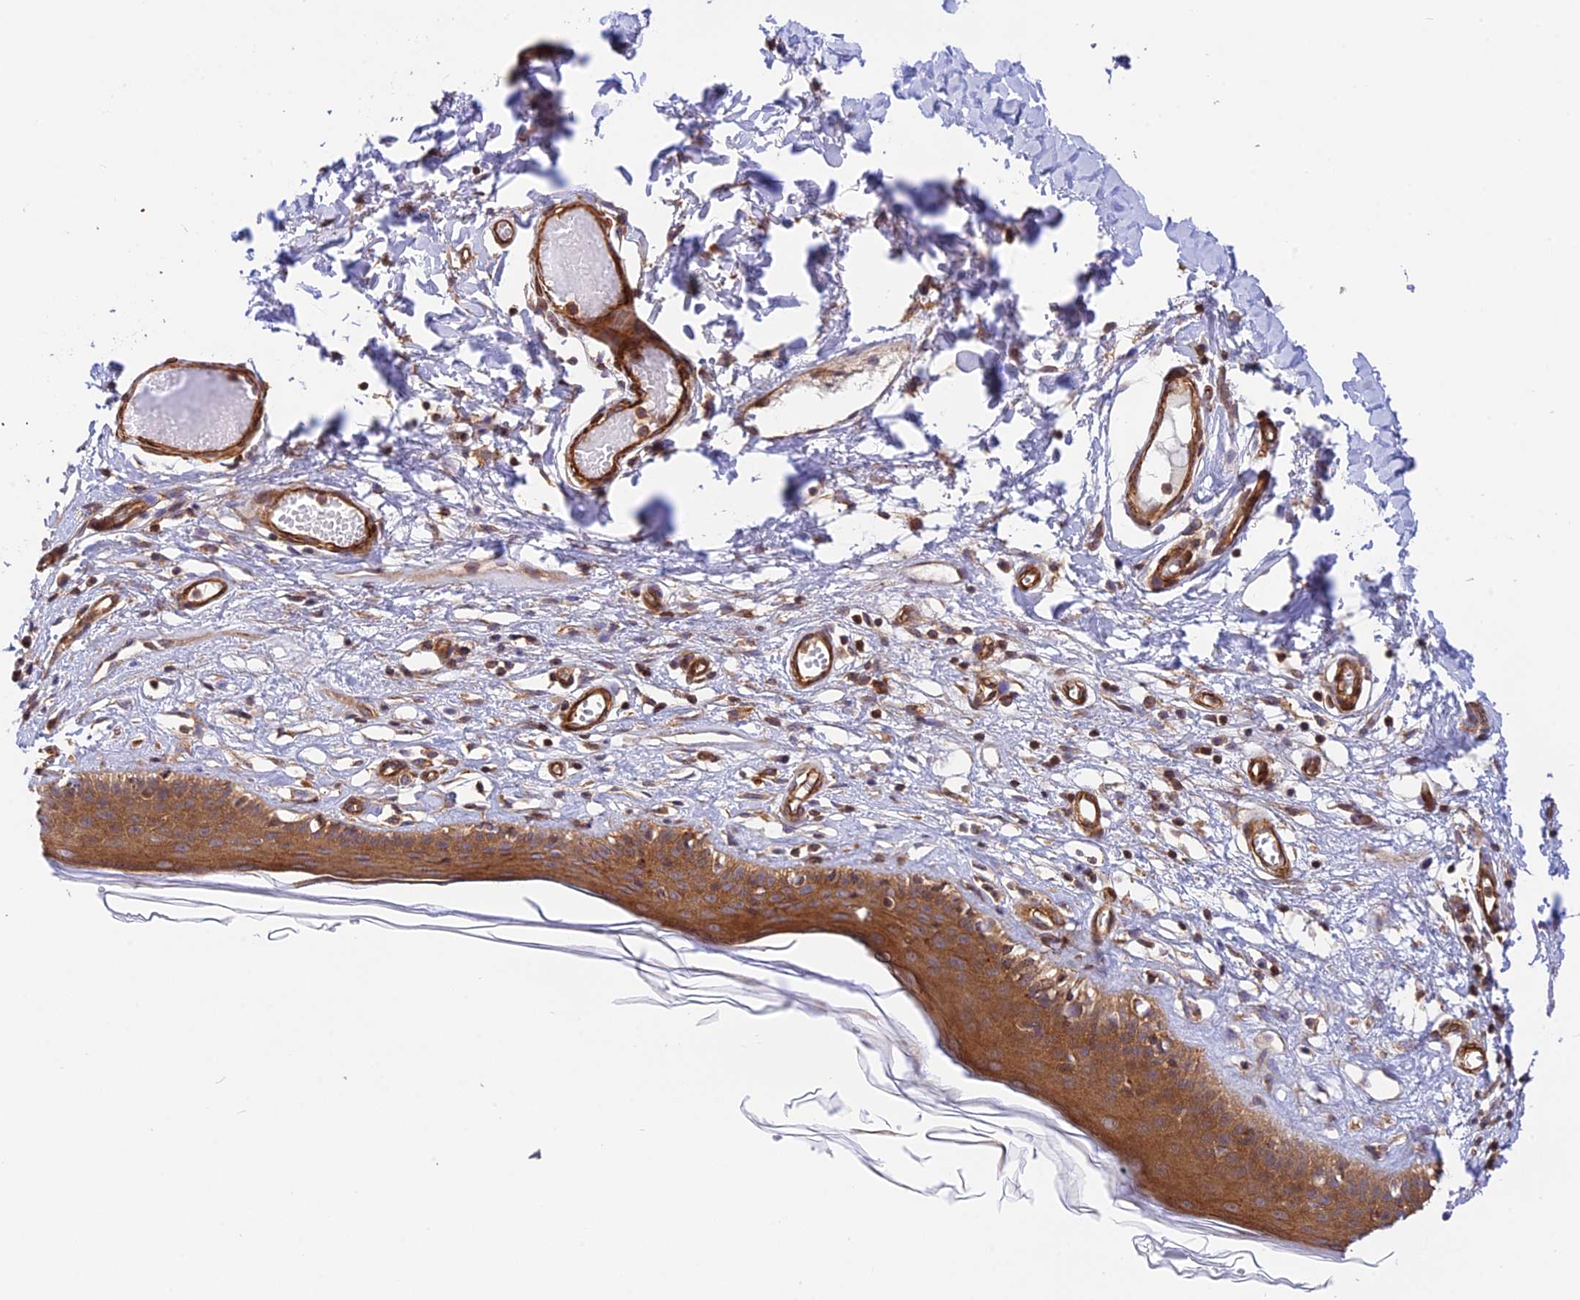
{"staining": {"intensity": "moderate", "quantity": ">75%", "location": "cytoplasmic/membranous"}, "tissue": "skin", "cell_type": "Epidermal cells", "image_type": "normal", "snomed": [{"axis": "morphology", "description": "Normal tissue, NOS"}, {"axis": "topography", "description": "Adipose tissue"}, {"axis": "topography", "description": "Vascular tissue"}, {"axis": "topography", "description": "Vulva"}, {"axis": "topography", "description": "Peripheral nerve tissue"}], "caption": "This is an image of immunohistochemistry staining of unremarkable skin, which shows moderate staining in the cytoplasmic/membranous of epidermal cells.", "gene": "EVI5L", "patient": {"sex": "female", "age": 86}}